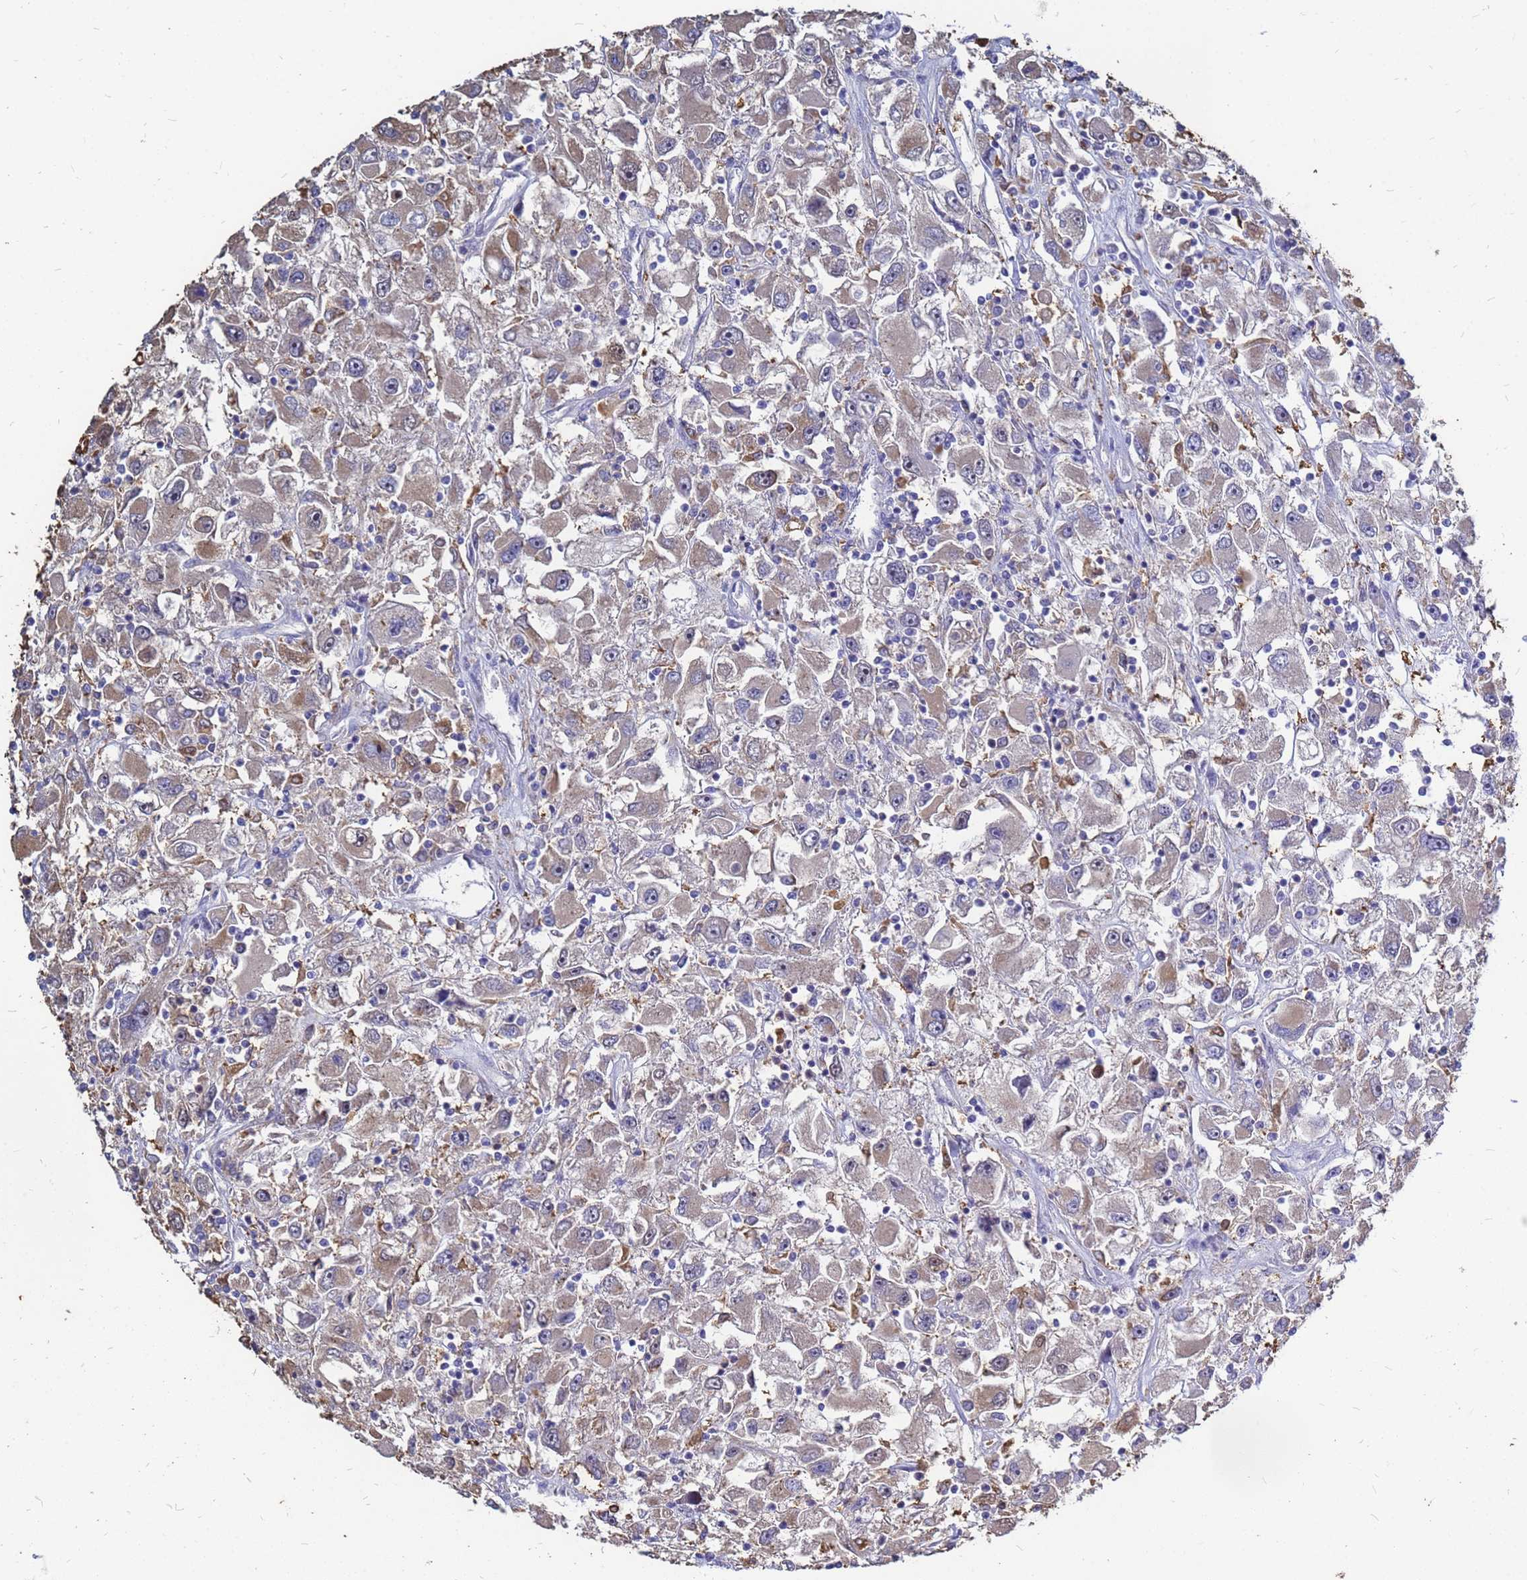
{"staining": {"intensity": "weak", "quantity": "25%-75%", "location": "cytoplasmic/membranous"}, "tissue": "renal cancer", "cell_type": "Tumor cells", "image_type": "cancer", "snomed": [{"axis": "morphology", "description": "Adenocarcinoma, NOS"}, {"axis": "topography", "description": "Kidney"}], "caption": "This micrograph demonstrates IHC staining of renal cancer, with low weak cytoplasmic/membranous expression in about 25%-75% of tumor cells.", "gene": "MOB2", "patient": {"sex": "female", "age": 52}}